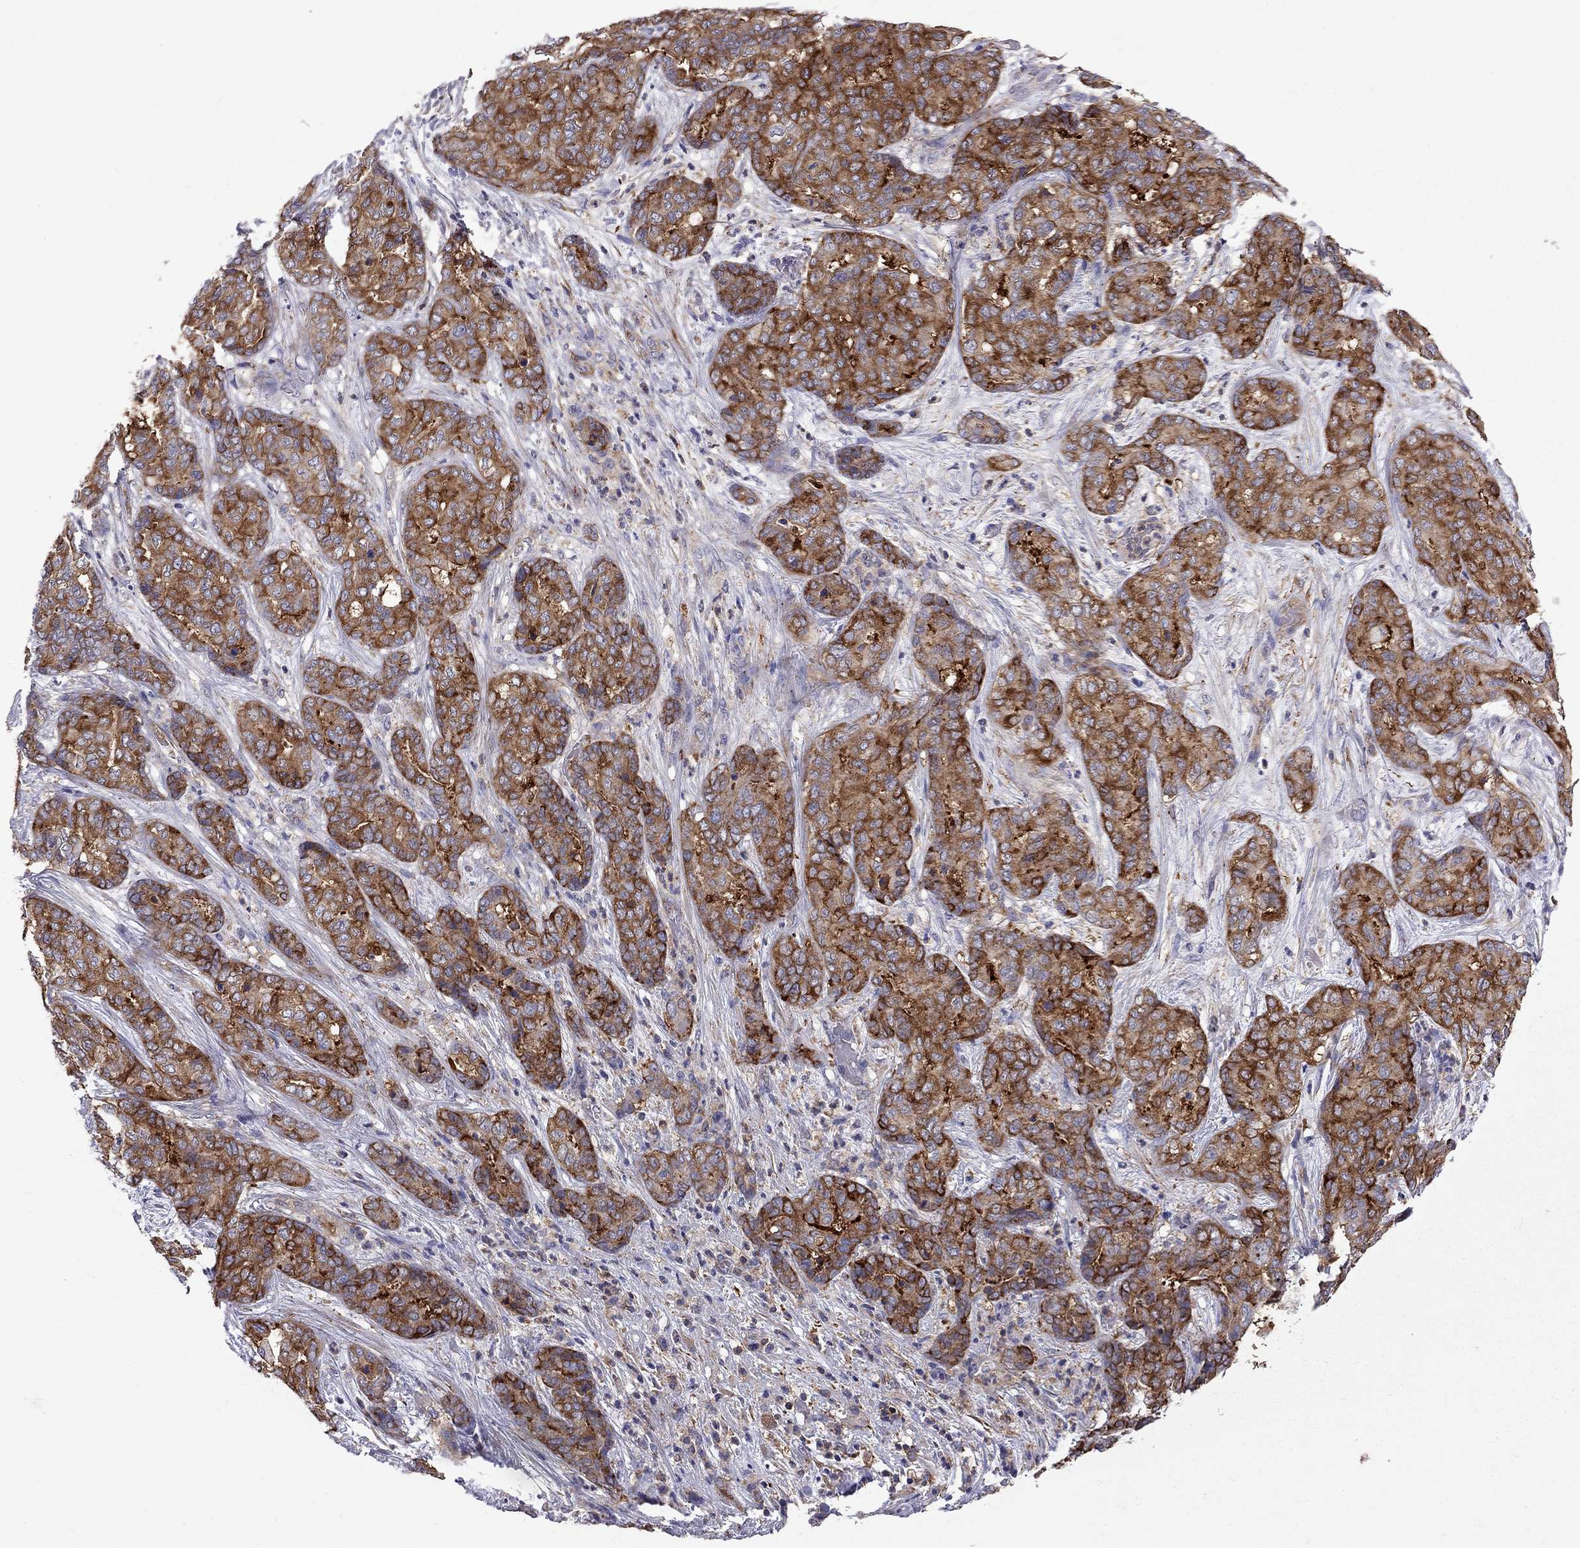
{"staining": {"intensity": "strong", "quantity": ">75%", "location": "cytoplasmic/membranous"}, "tissue": "liver cancer", "cell_type": "Tumor cells", "image_type": "cancer", "snomed": [{"axis": "morphology", "description": "Cholangiocarcinoma"}, {"axis": "topography", "description": "Liver"}], "caption": "Cholangiocarcinoma (liver) tissue shows strong cytoplasmic/membranous positivity in approximately >75% of tumor cells, visualized by immunohistochemistry.", "gene": "EIF4E3", "patient": {"sex": "female", "age": 64}}